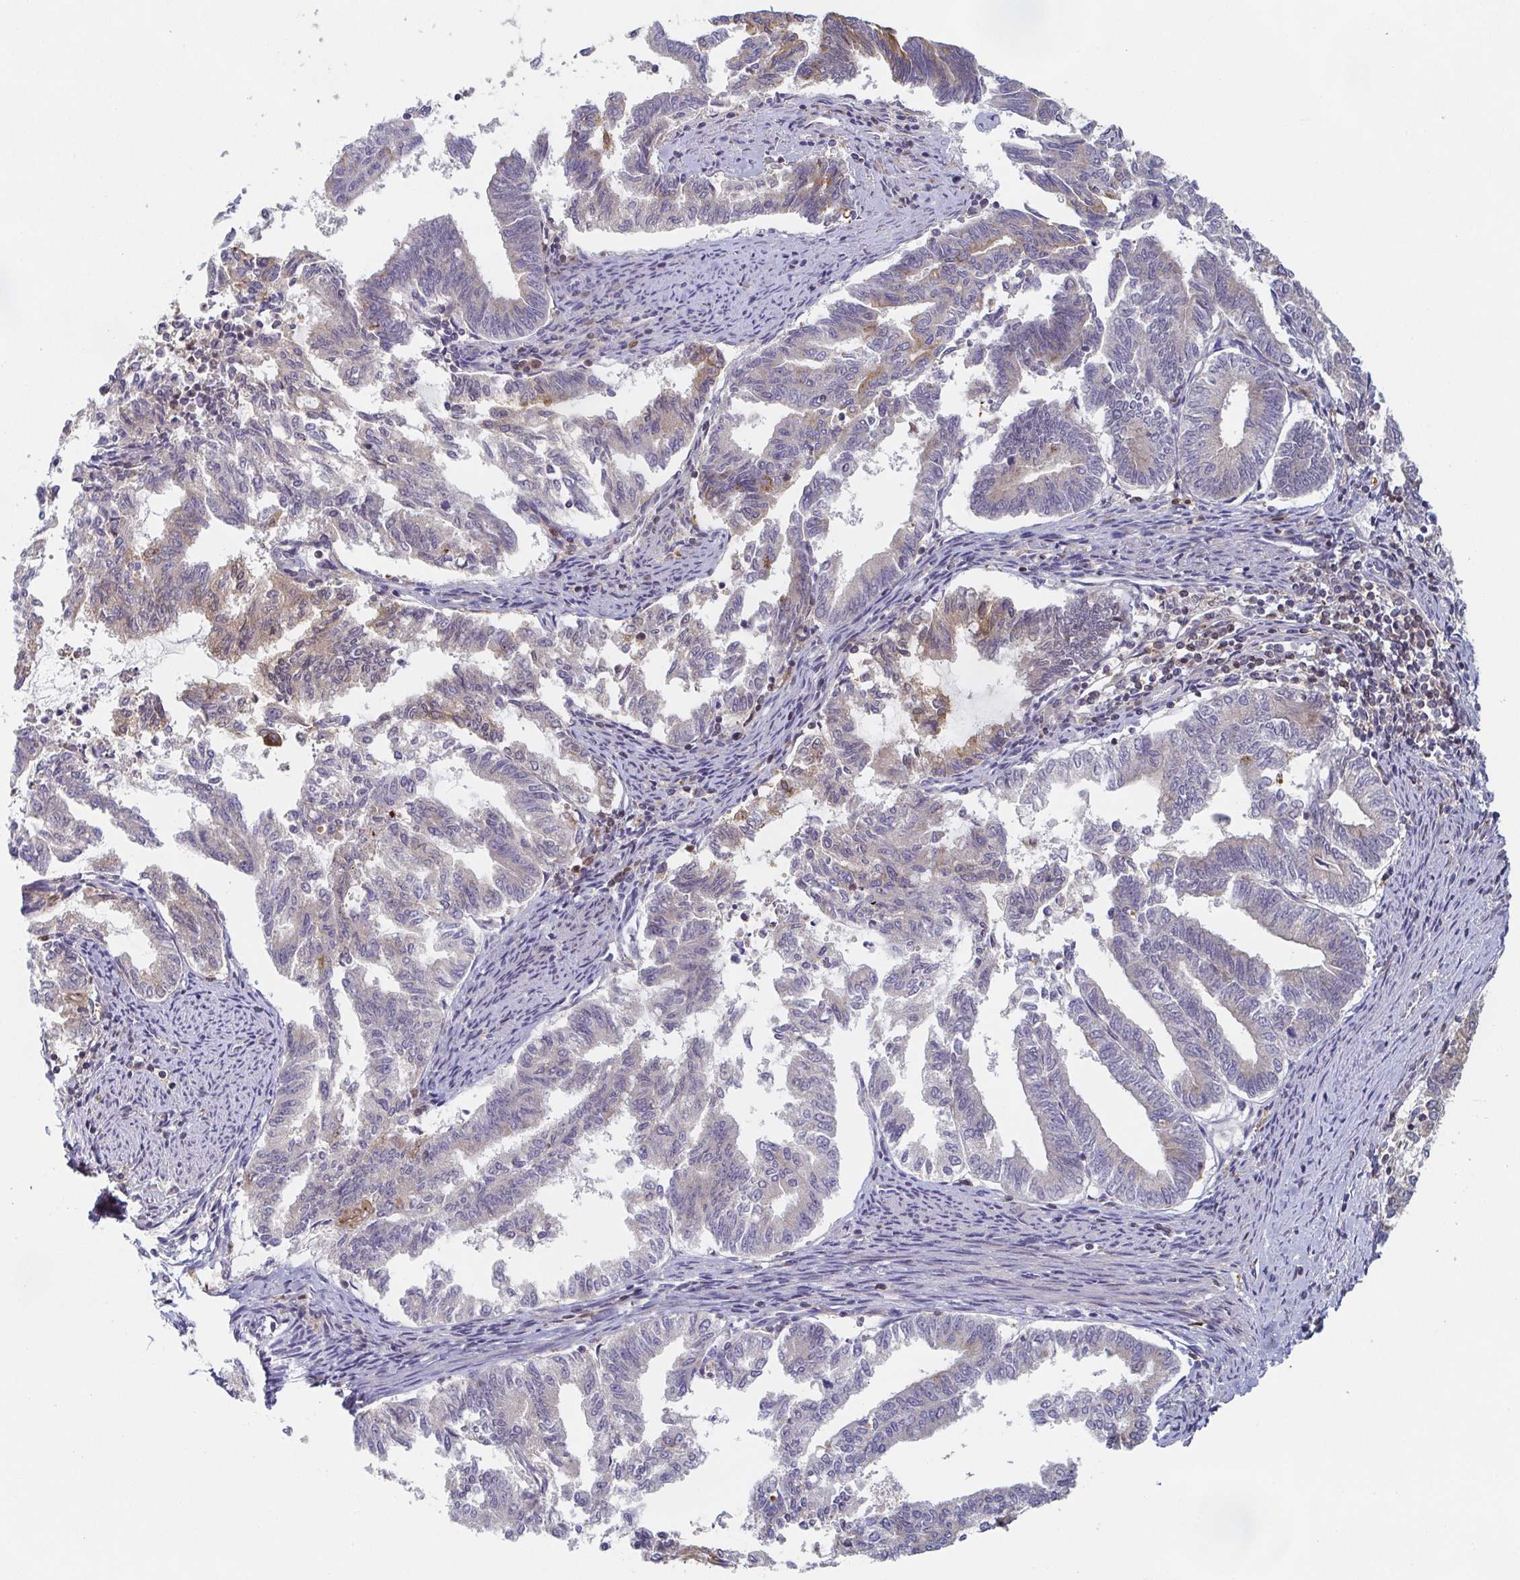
{"staining": {"intensity": "weak", "quantity": "25%-75%", "location": "cytoplasmic/membranous"}, "tissue": "endometrial cancer", "cell_type": "Tumor cells", "image_type": "cancer", "snomed": [{"axis": "morphology", "description": "Adenocarcinoma, NOS"}, {"axis": "topography", "description": "Endometrium"}], "caption": "Tumor cells display low levels of weak cytoplasmic/membranous expression in about 25%-75% of cells in endometrial cancer. (brown staining indicates protein expression, while blue staining denotes nuclei).", "gene": "TUFT1", "patient": {"sex": "female", "age": 79}}